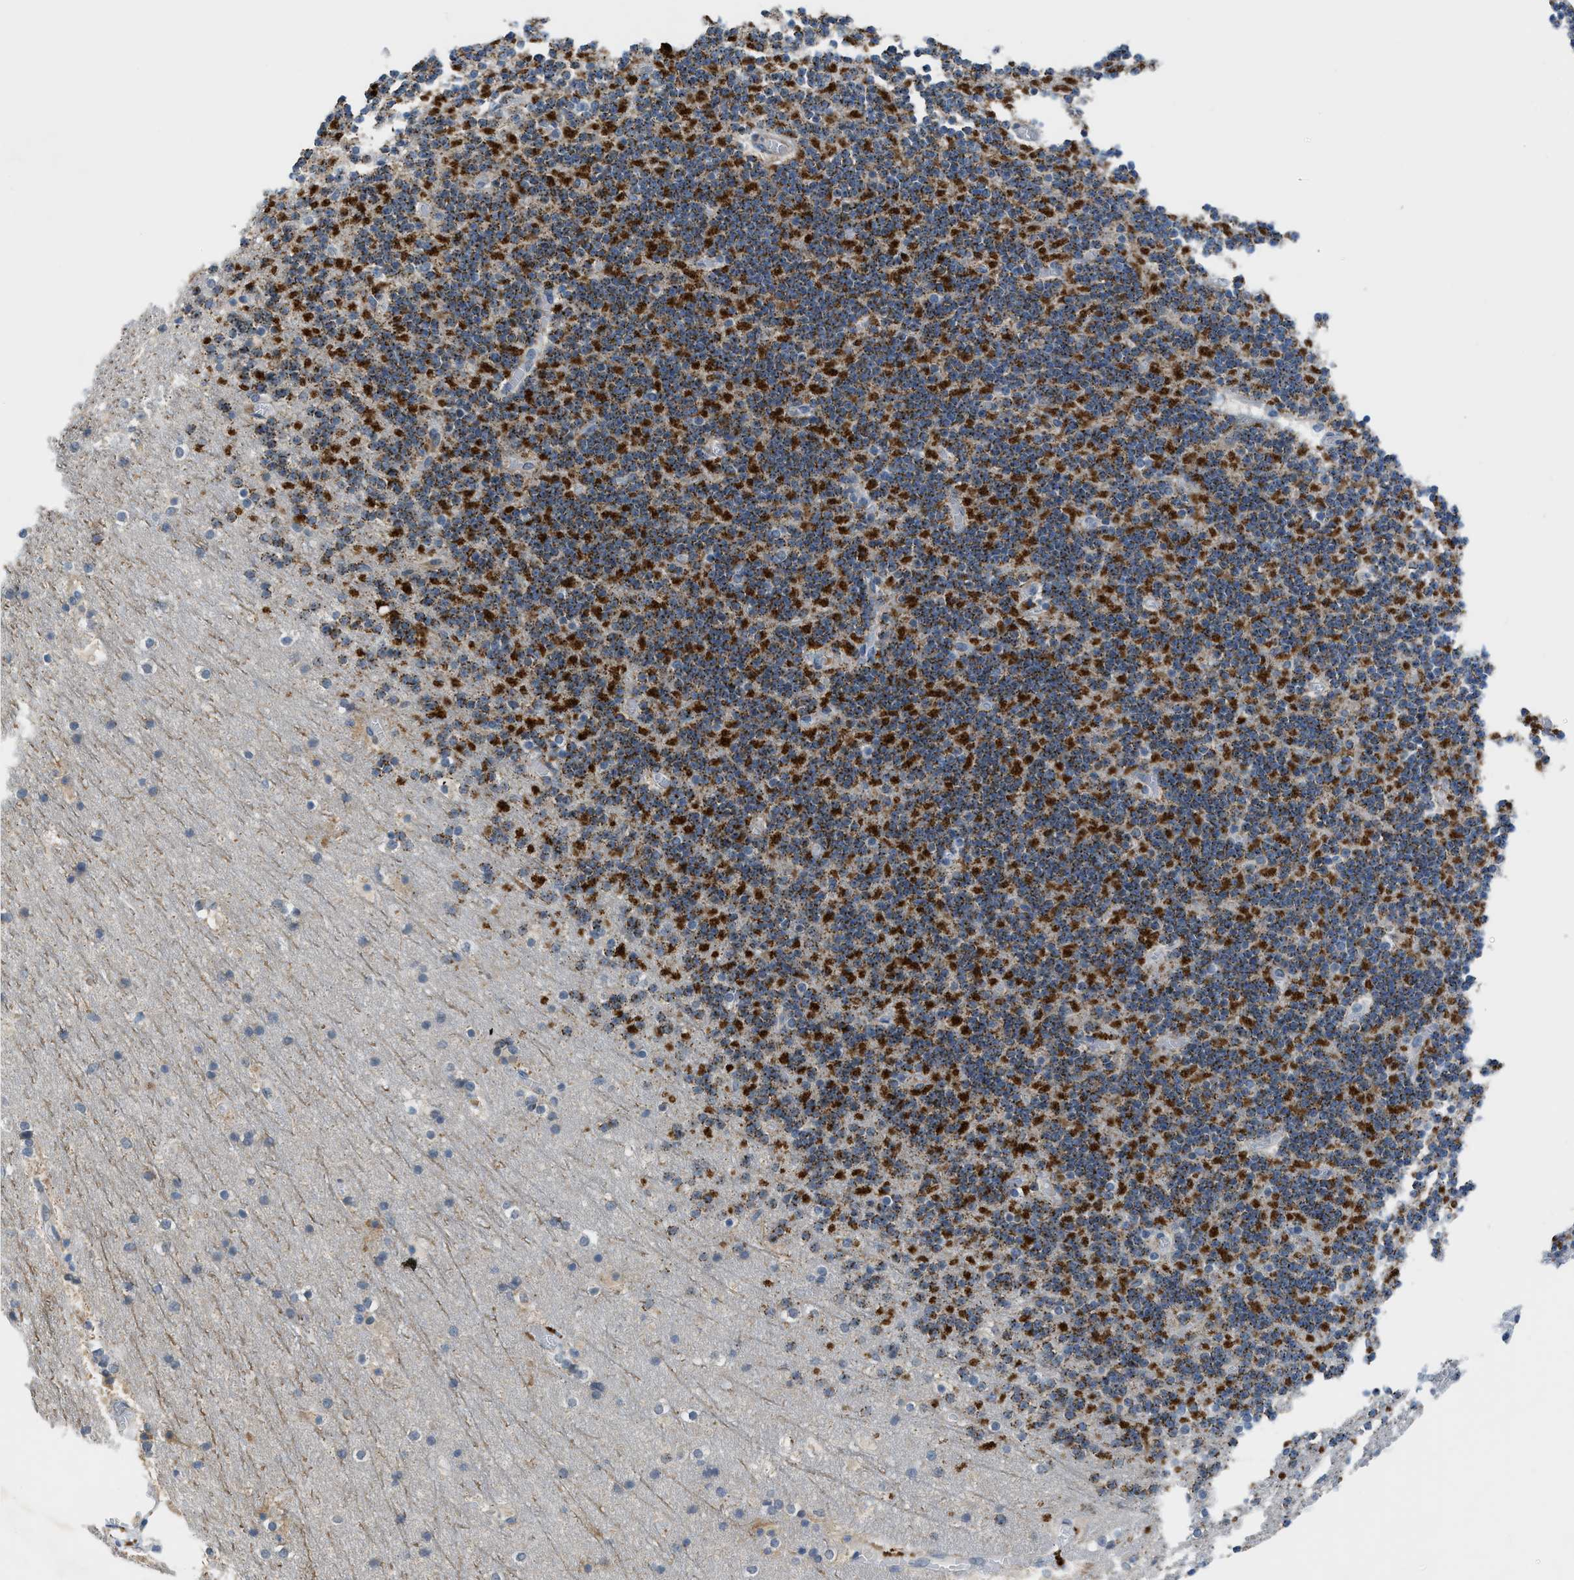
{"staining": {"intensity": "strong", "quantity": "25%-75%", "location": "cytoplasmic/membranous"}, "tissue": "cerebellum", "cell_type": "Cells in granular layer", "image_type": "normal", "snomed": [{"axis": "morphology", "description": "Normal tissue, NOS"}, {"axis": "topography", "description": "Cerebellum"}], "caption": "IHC photomicrograph of normal human cerebellum stained for a protein (brown), which exhibits high levels of strong cytoplasmic/membranous expression in about 25%-75% of cells in granular layer.", "gene": "PAFAH2", "patient": {"sex": "male", "age": 45}}